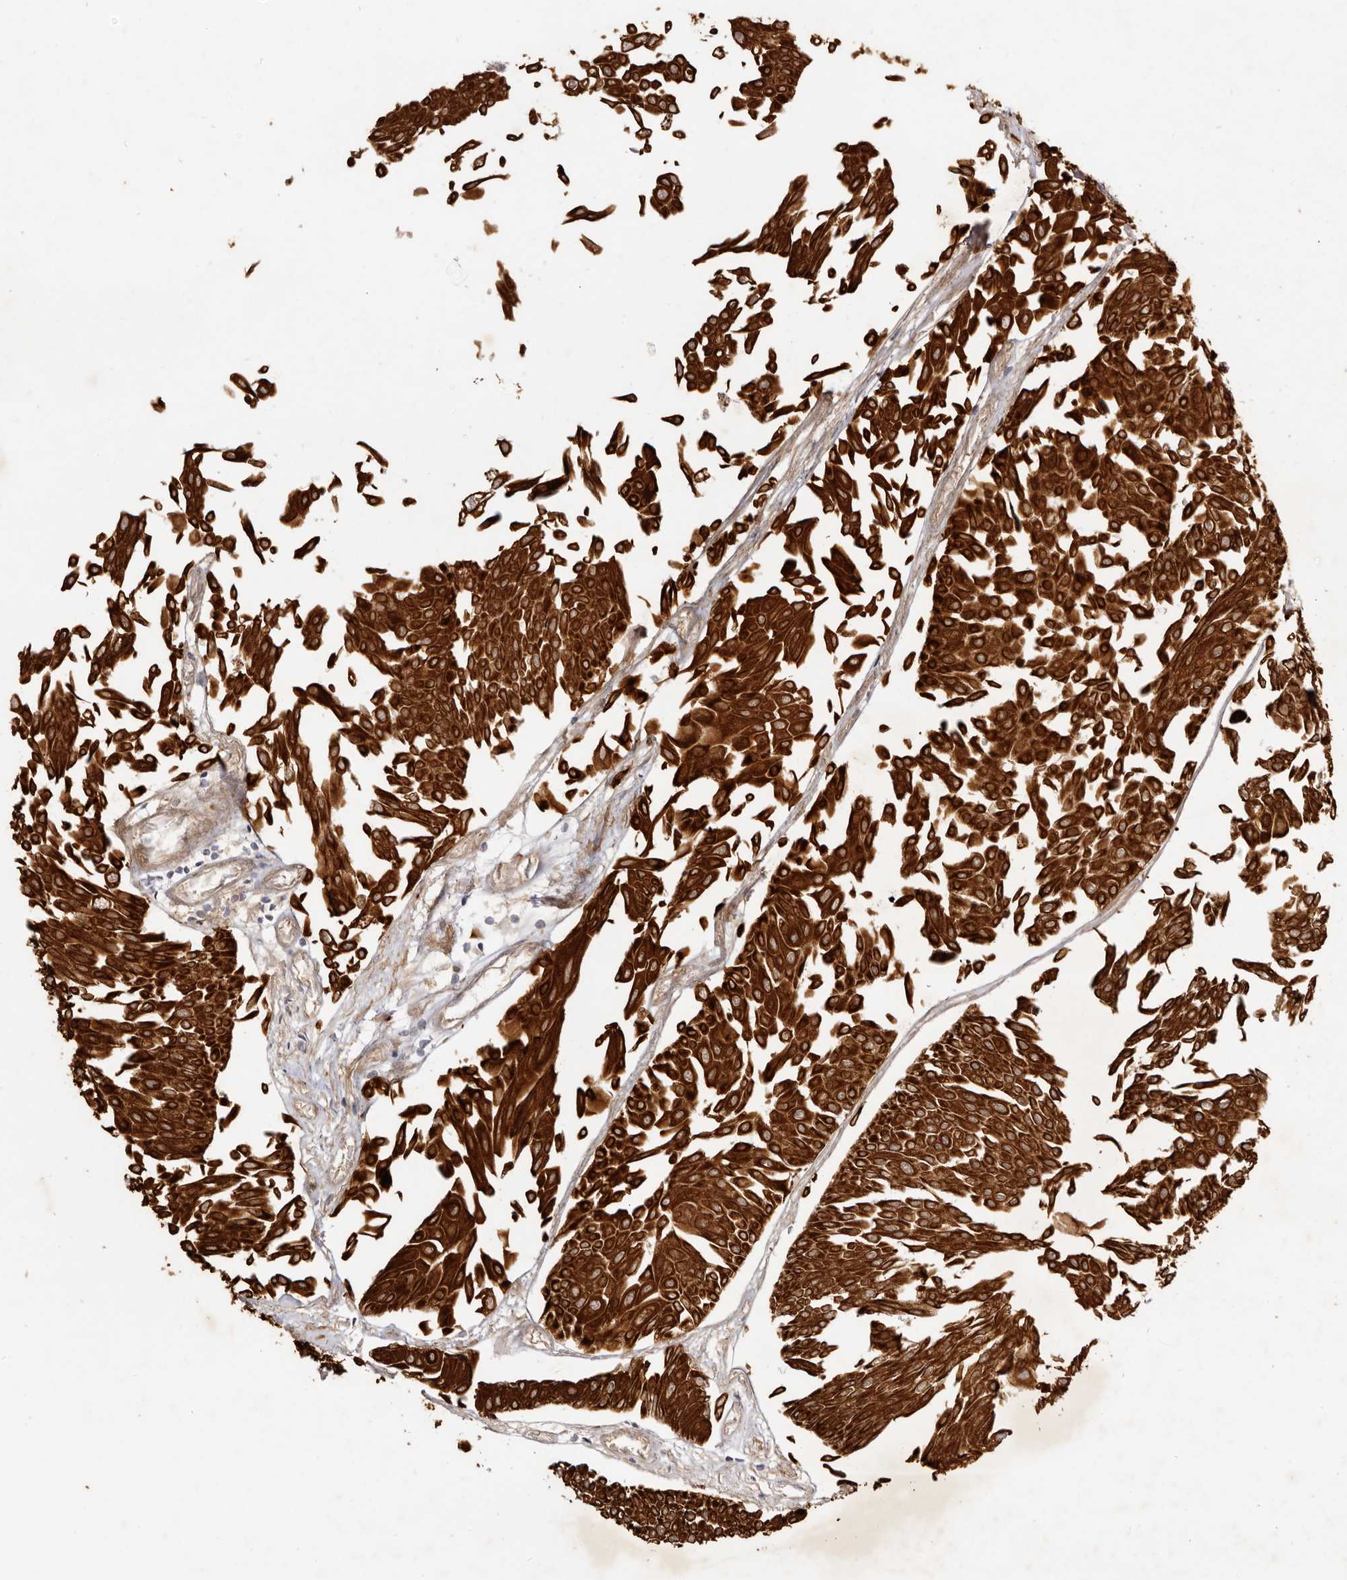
{"staining": {"intensity": "strong", "quantity": ">75%", "location": "cytoplasmic/membranous"}, "tissue": "urothelial cancer", "cell_type": "Tumor cells", "image_type": "cancer", "snomed": [{"axis": "morphology", "description": "Urothelial carcinoma, Low grade"}, {"axis": "topography", "description": "Urinary bladder"}], "caption": "A high-resolution photomicrograph shows immunohistochemistry staining of low-grade urothelial carcinoma, which demonstrates strong cytoplasmic/membranous positivity in approximately >75% of tumor cells.", "gene": "ADAMTS9", "patient": {"sex": "male", "age": 67}}